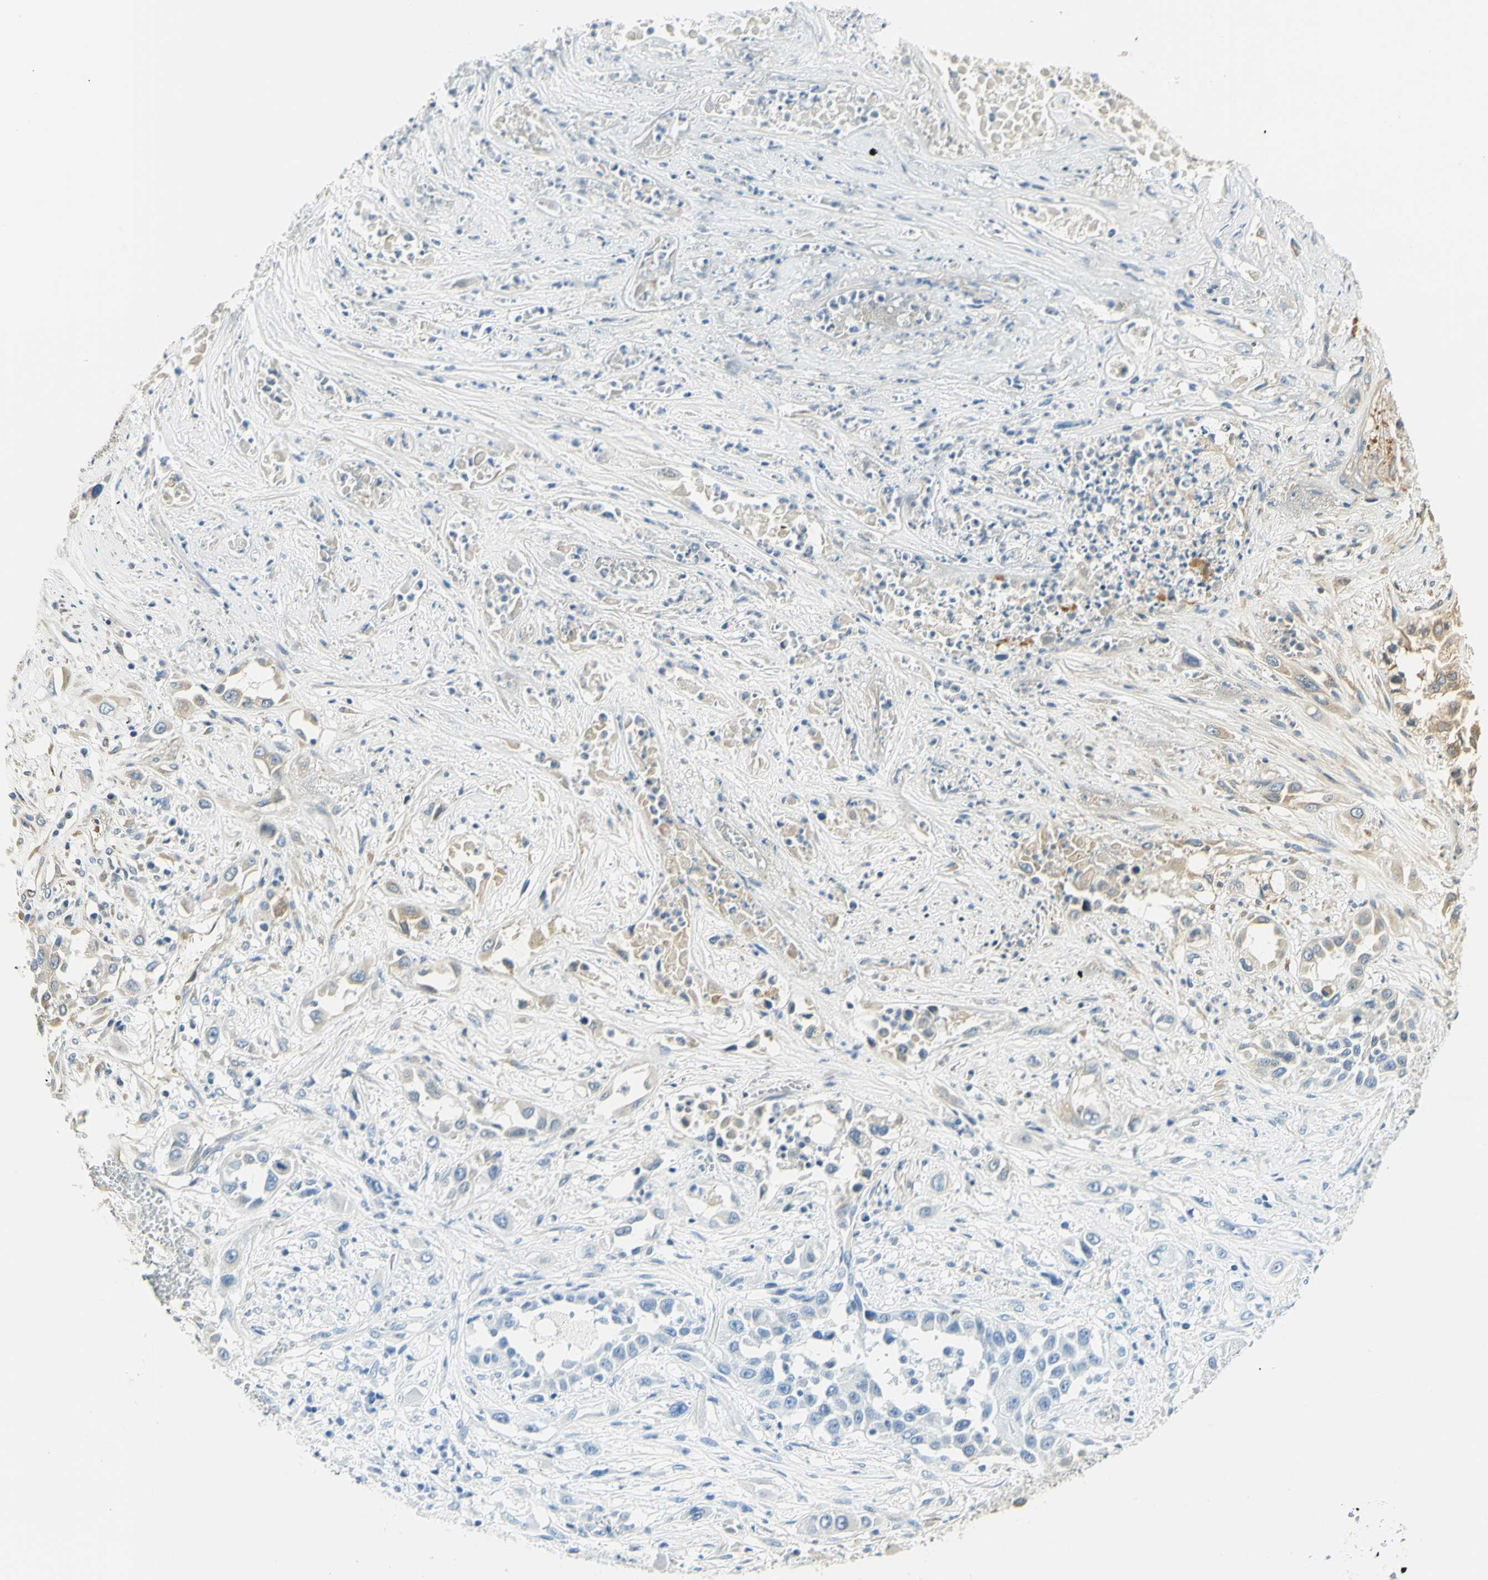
{"staining": {"intensity": "weak", "quantity": ">75%", "location": "cytoplasmic/membranous"}, "tissue": "lung cancer", "cell_type": "Tumor cells", "image_type": "cancer", "snomed": [{"axis": "morphology", "description": "Squamous cell carcinoma, NOS"}, {"axis": "topography", "description": "Lung"}], "caption": "Lung cancer (squamous cell carcinoma) stained with DAB (3,3'-diaminobenzidine) immunohistochemistry exhibits low levels of weak cytoplasmic/membranous expression in approximately >75% of tumor cells.", "gene": "IGDCC4", "patient": {"sex": "male", "age": 71}}